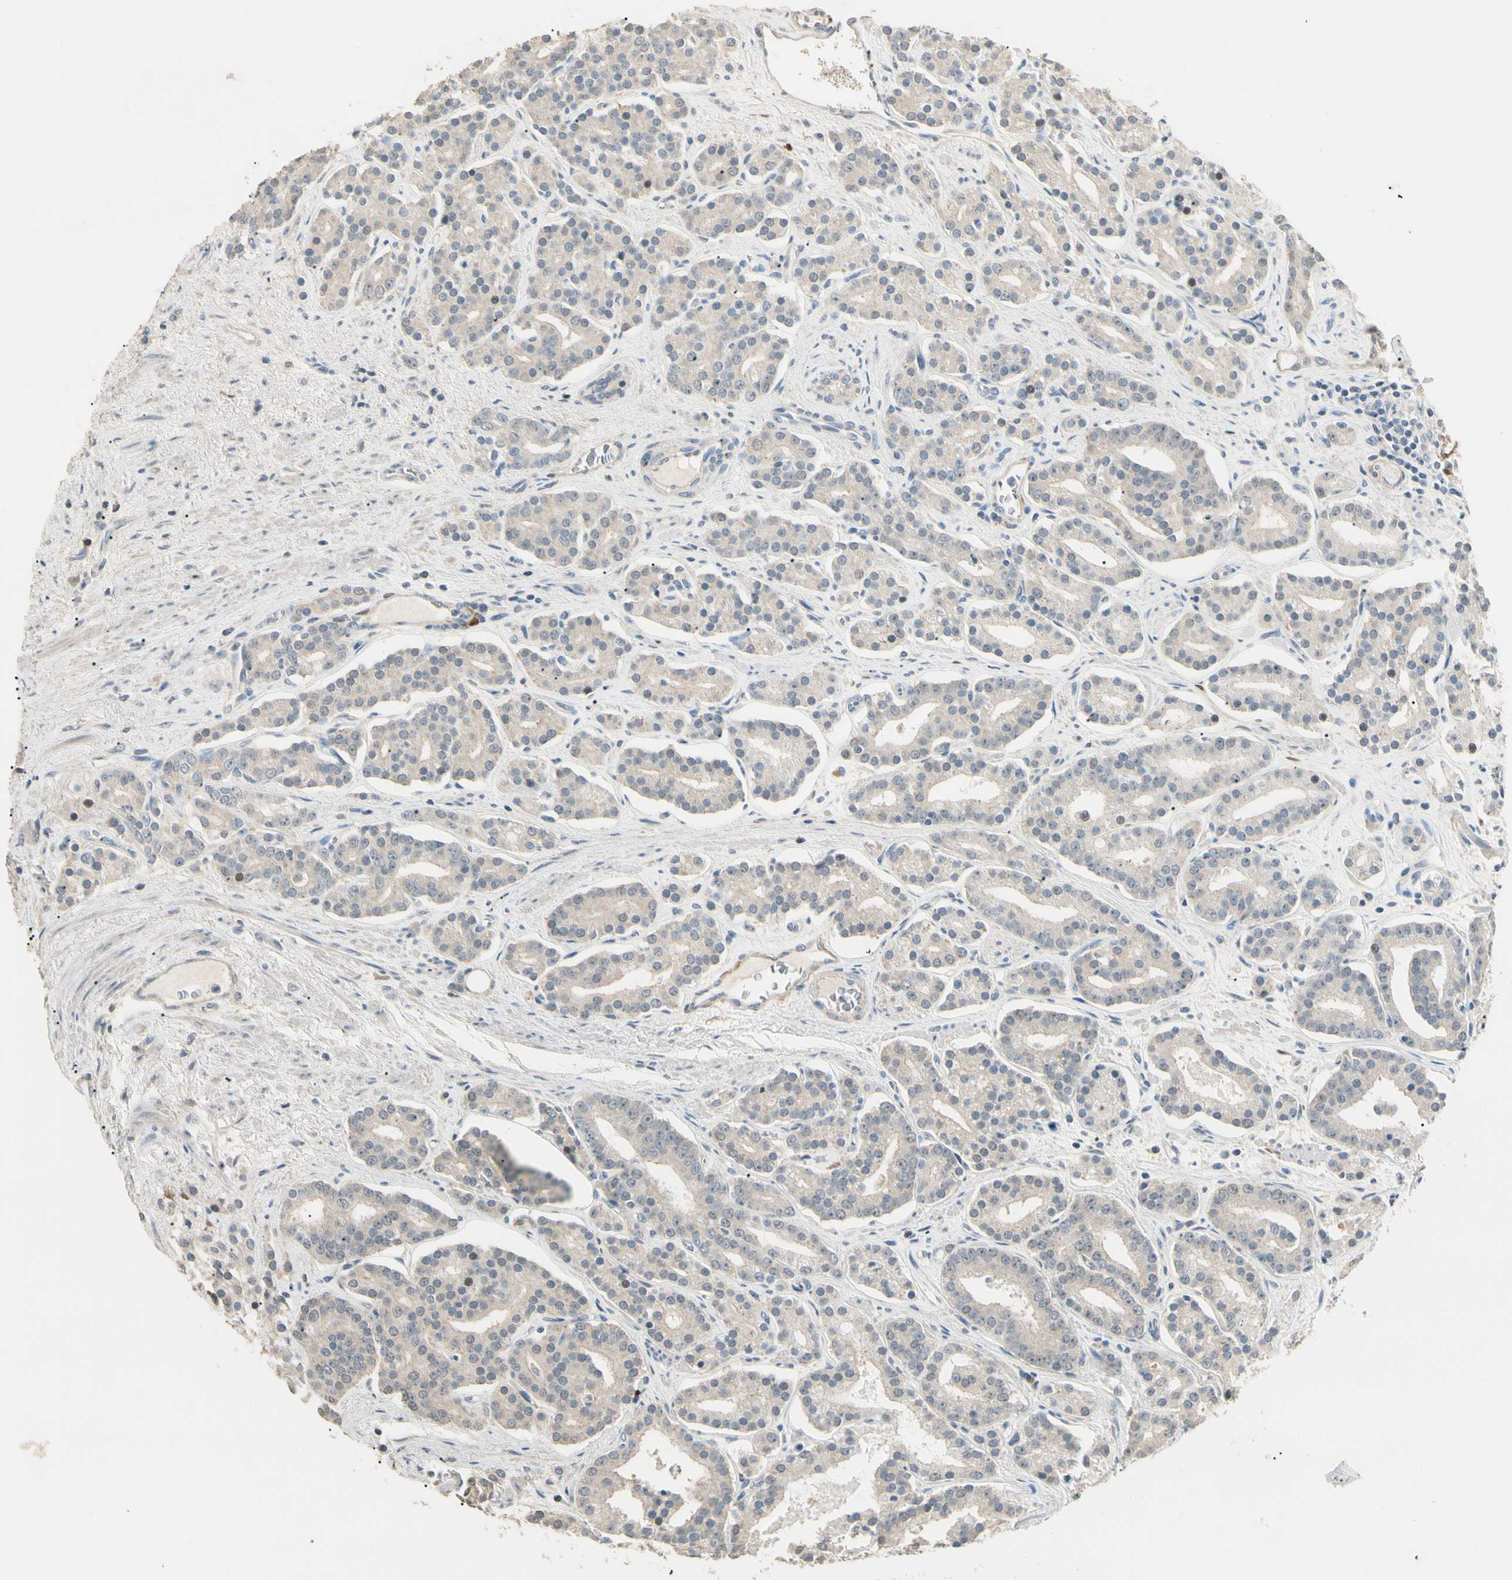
{"staining": {"intensity": "negative", "quantity": "none", "location": "none"}, "tissue": "prostate cancer", "cell_type": "Tumor cells", "image_type": "cancer", "snomed": [{"axis": "morphology", "description": "Adenocarcinoma, Low grade"}, {"axis": "topography", "description": "Prostate"}], "caption": "The photomicrograph exhibits no staining of tumor cells in prostate cancer.", "gene": "GNE", "patient": {"sex": "male", "age": 63}}